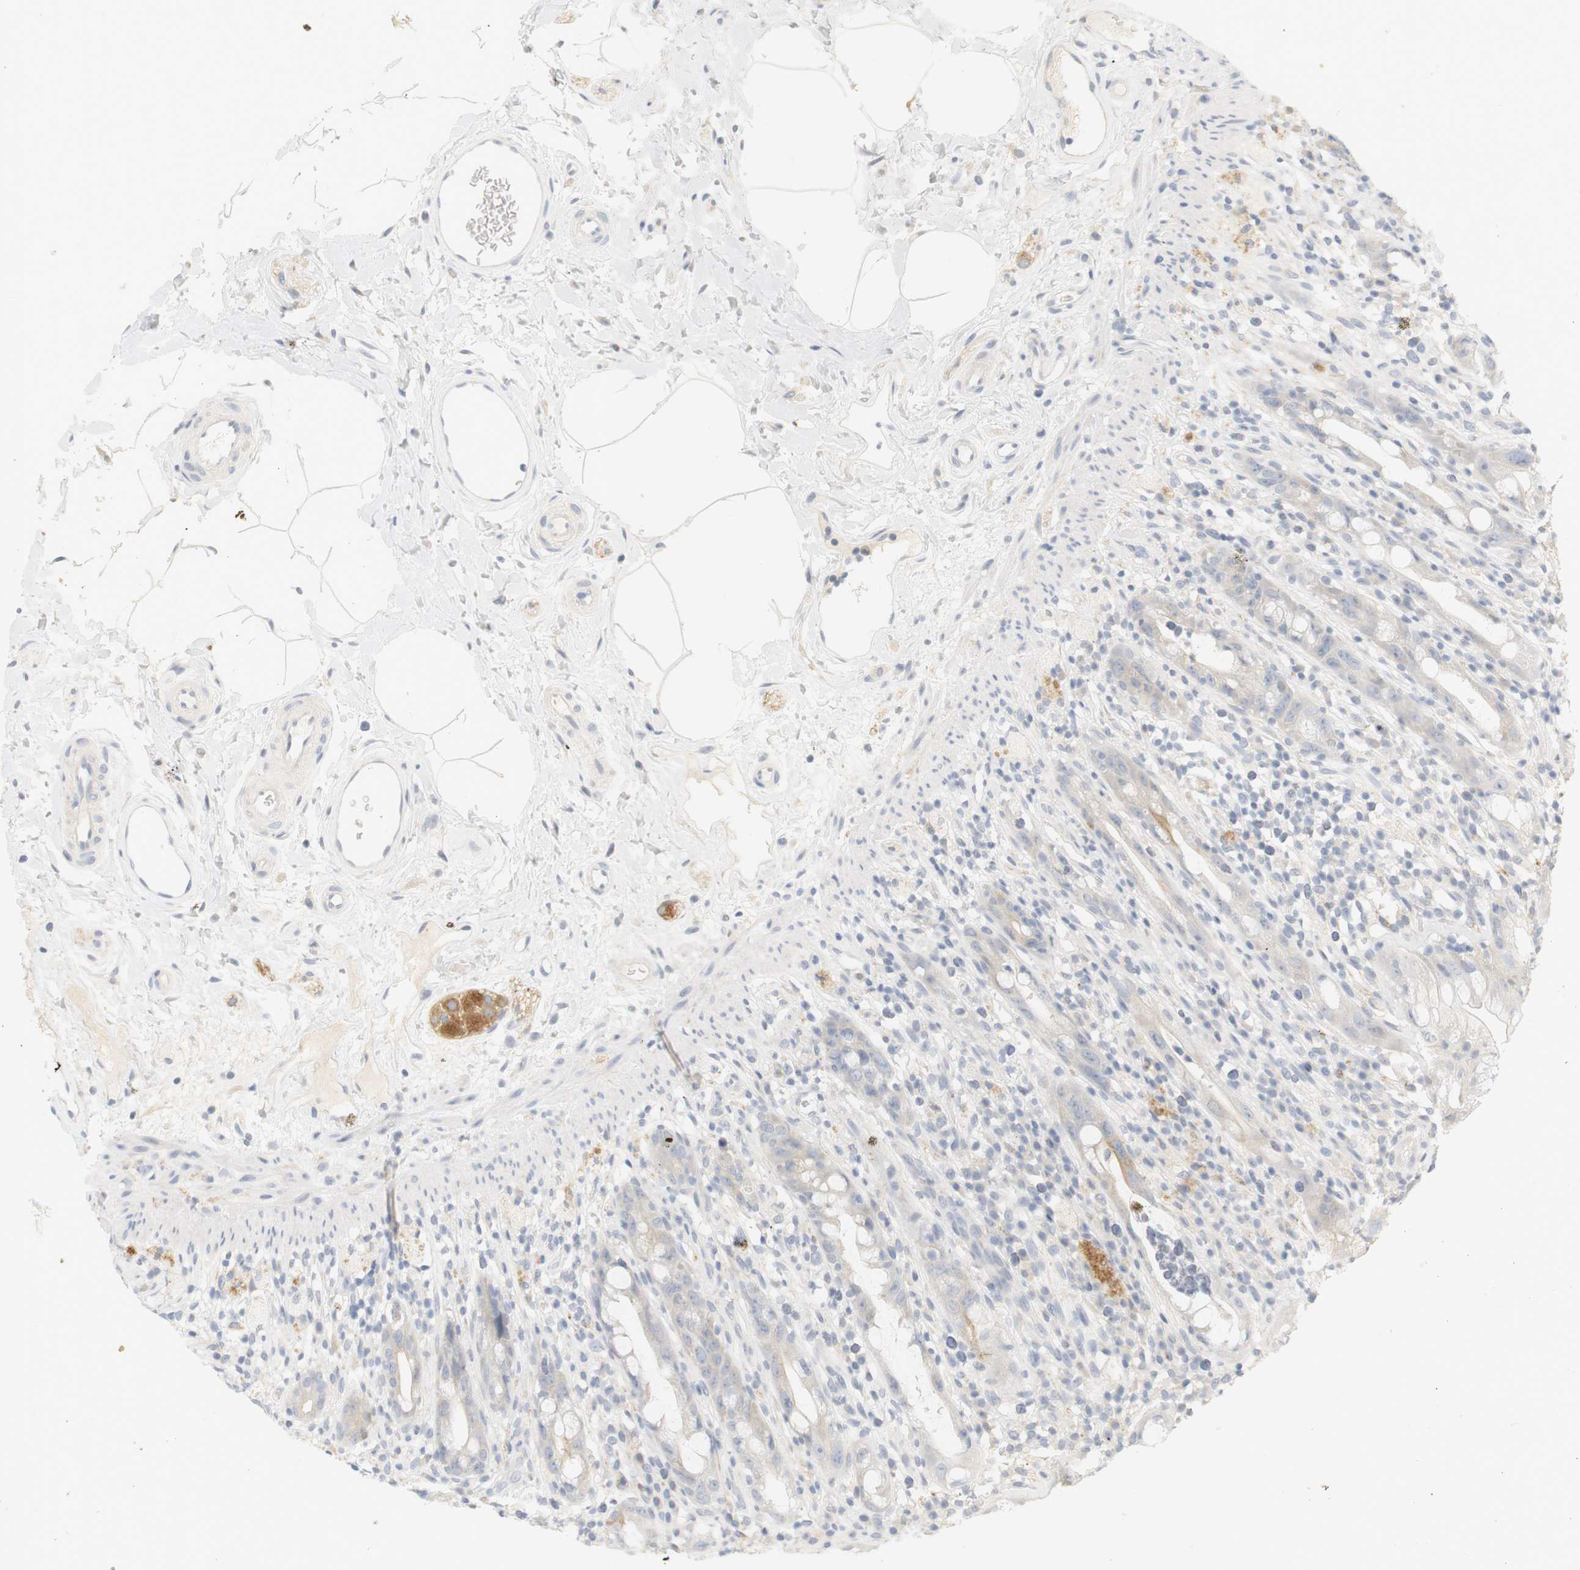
{"staining": {"intensity": "weak", "quantity": "<25%", "location": "cytoplasmic/membranous"}, "tissue": "rectum", "cell_type": "Glandular cells", "image_type": "normal", "snomed": [{"axis": "morphology", "description": "Normal tissue, NOS"}, {"axis": "topography", "description": "Rectum"}], "caption": "The micrograph shows no significant positivity in glandular cells of rectum.", "gene": "RTN3", "patient": {"sex": "male", "age": 44}}